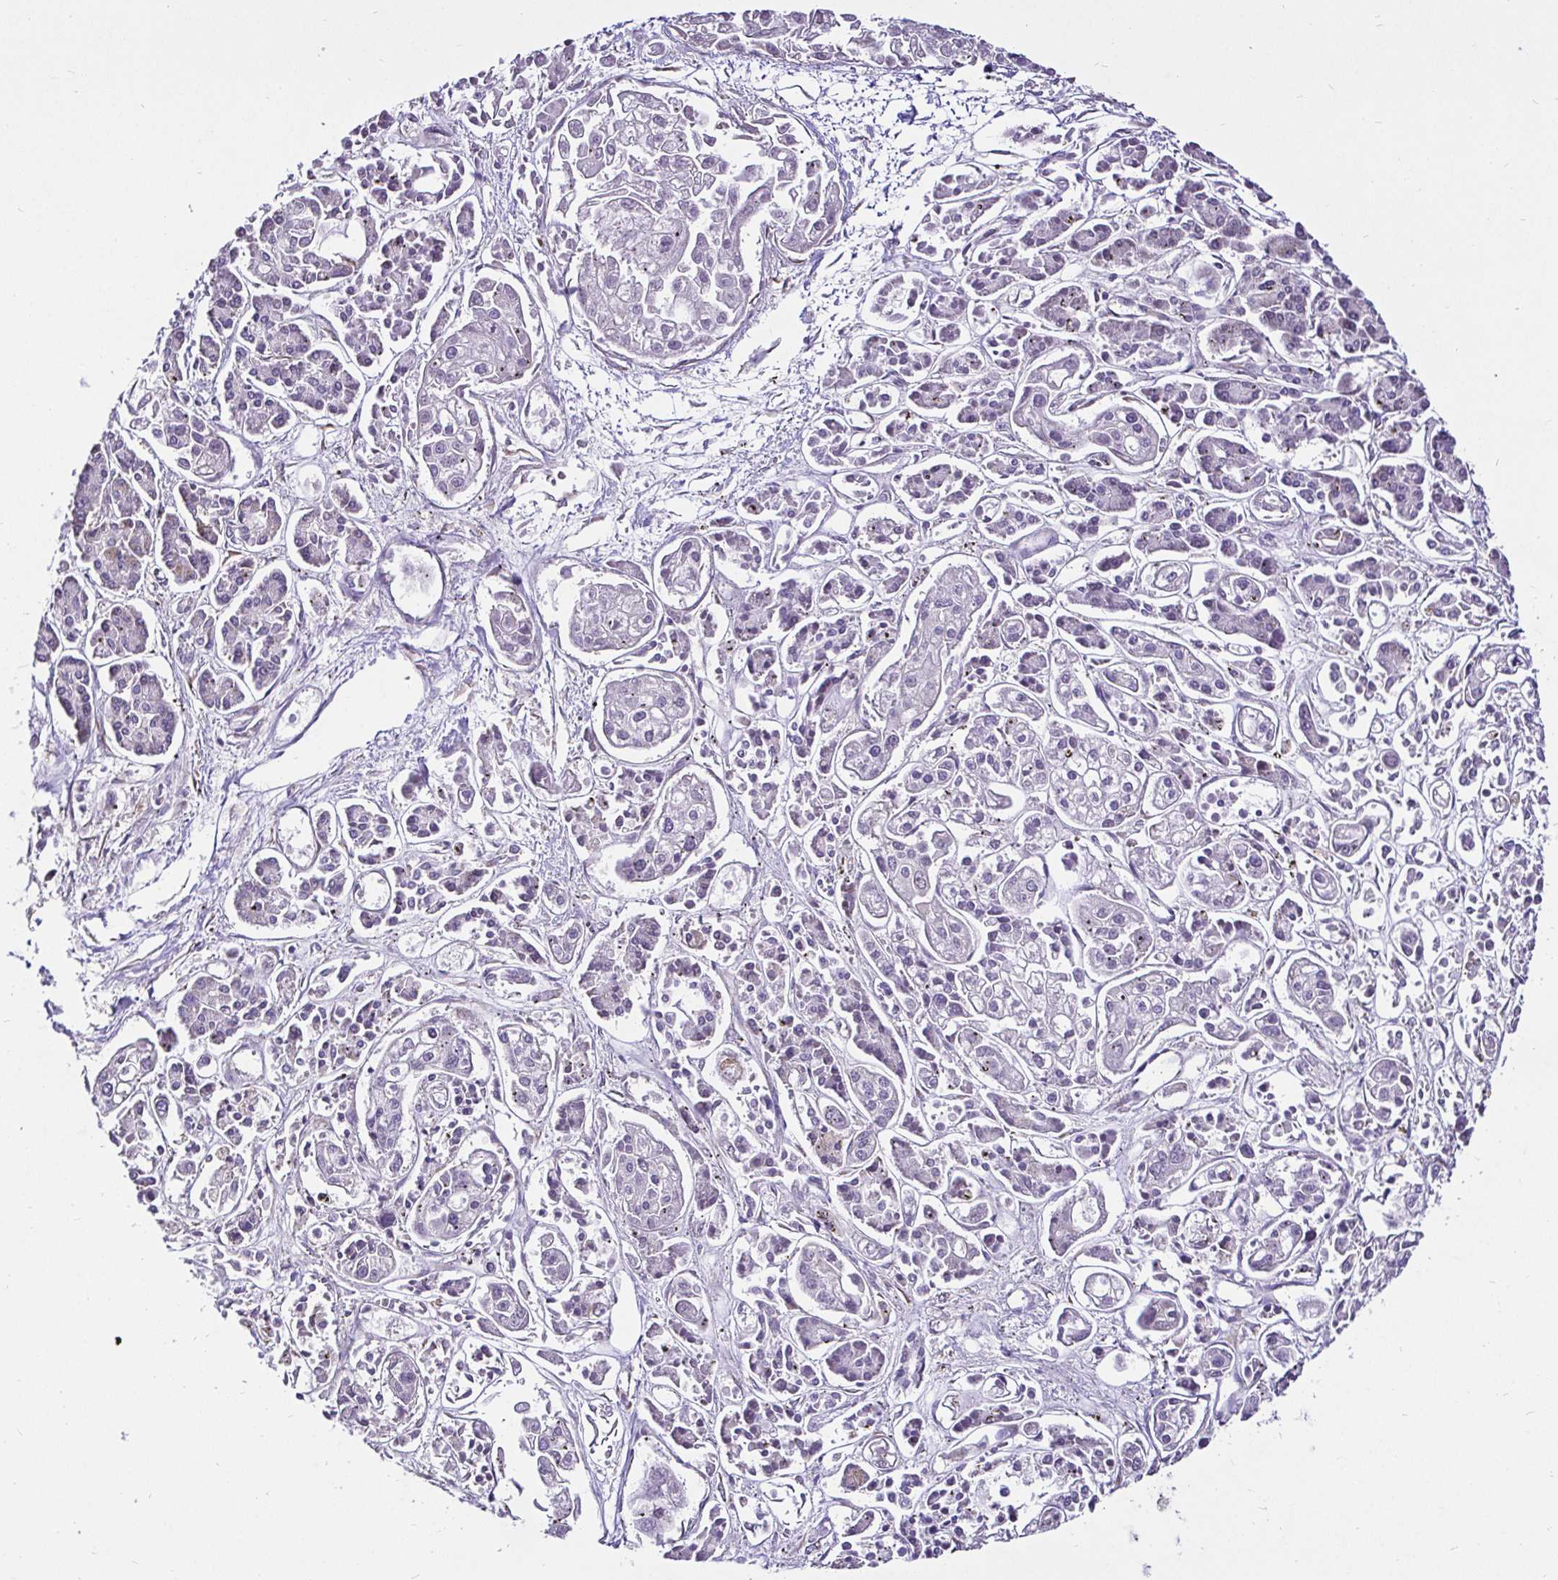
{"staining": {"intensity": "negative", "quantity": "none", "location": "none"}, "tissue": "pancreatic cancer", "cell_type": "Tumor cells", "image_type": "cancer", "snomed": [{"axis": "morphology", "description": "Adenocarcinoma, NOS"}, {"axis": "topography", "description": "Pancreas"}], "caption": "Adenocarcinoma (pancreatic) stained for a protein using IHC exhibits no positivity tumor cells.", "gene": "CCDC122", "patient": {"sex": "male", "age": 85}}